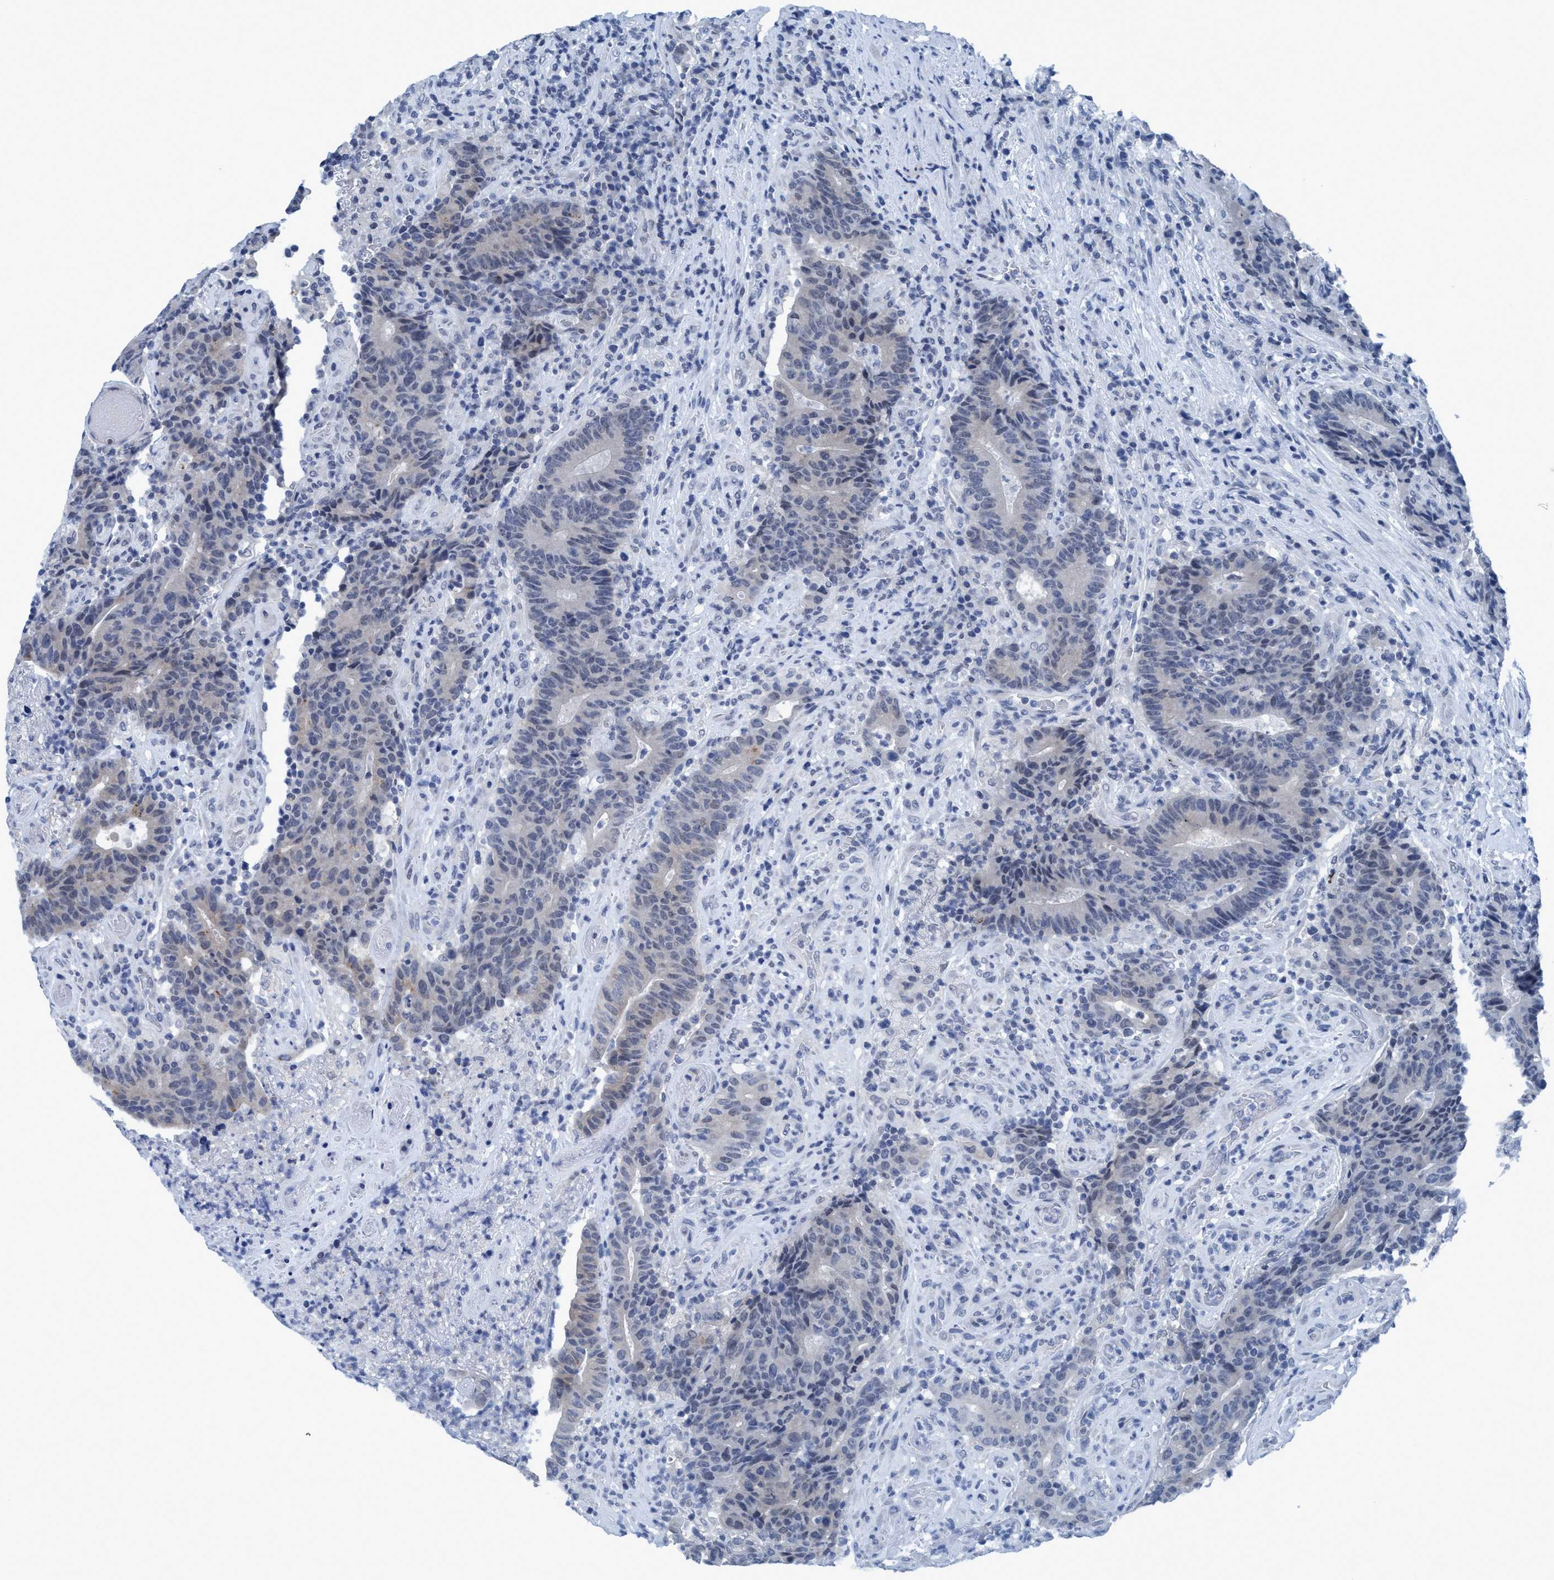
{"staining": {"intensity": "negative", "quantity": "none", "location": "none"}, "tissue": "colorectal cancer", "cell_type": "Tumor cells", "image_type": "cancer", "snomed": [{"axis": "morphology", "description": "Normal tissue, NOS"}, {"axis": "morphology", "description": "Adenocarcinoma, NOS"}, {"axis": "topography", "description": "Colon"}], "caption": "There is no significant staining in tumor cells of colorectal cancer.", "gene": "DNAI1", "patient": {"sex": "female", "age": 75}}